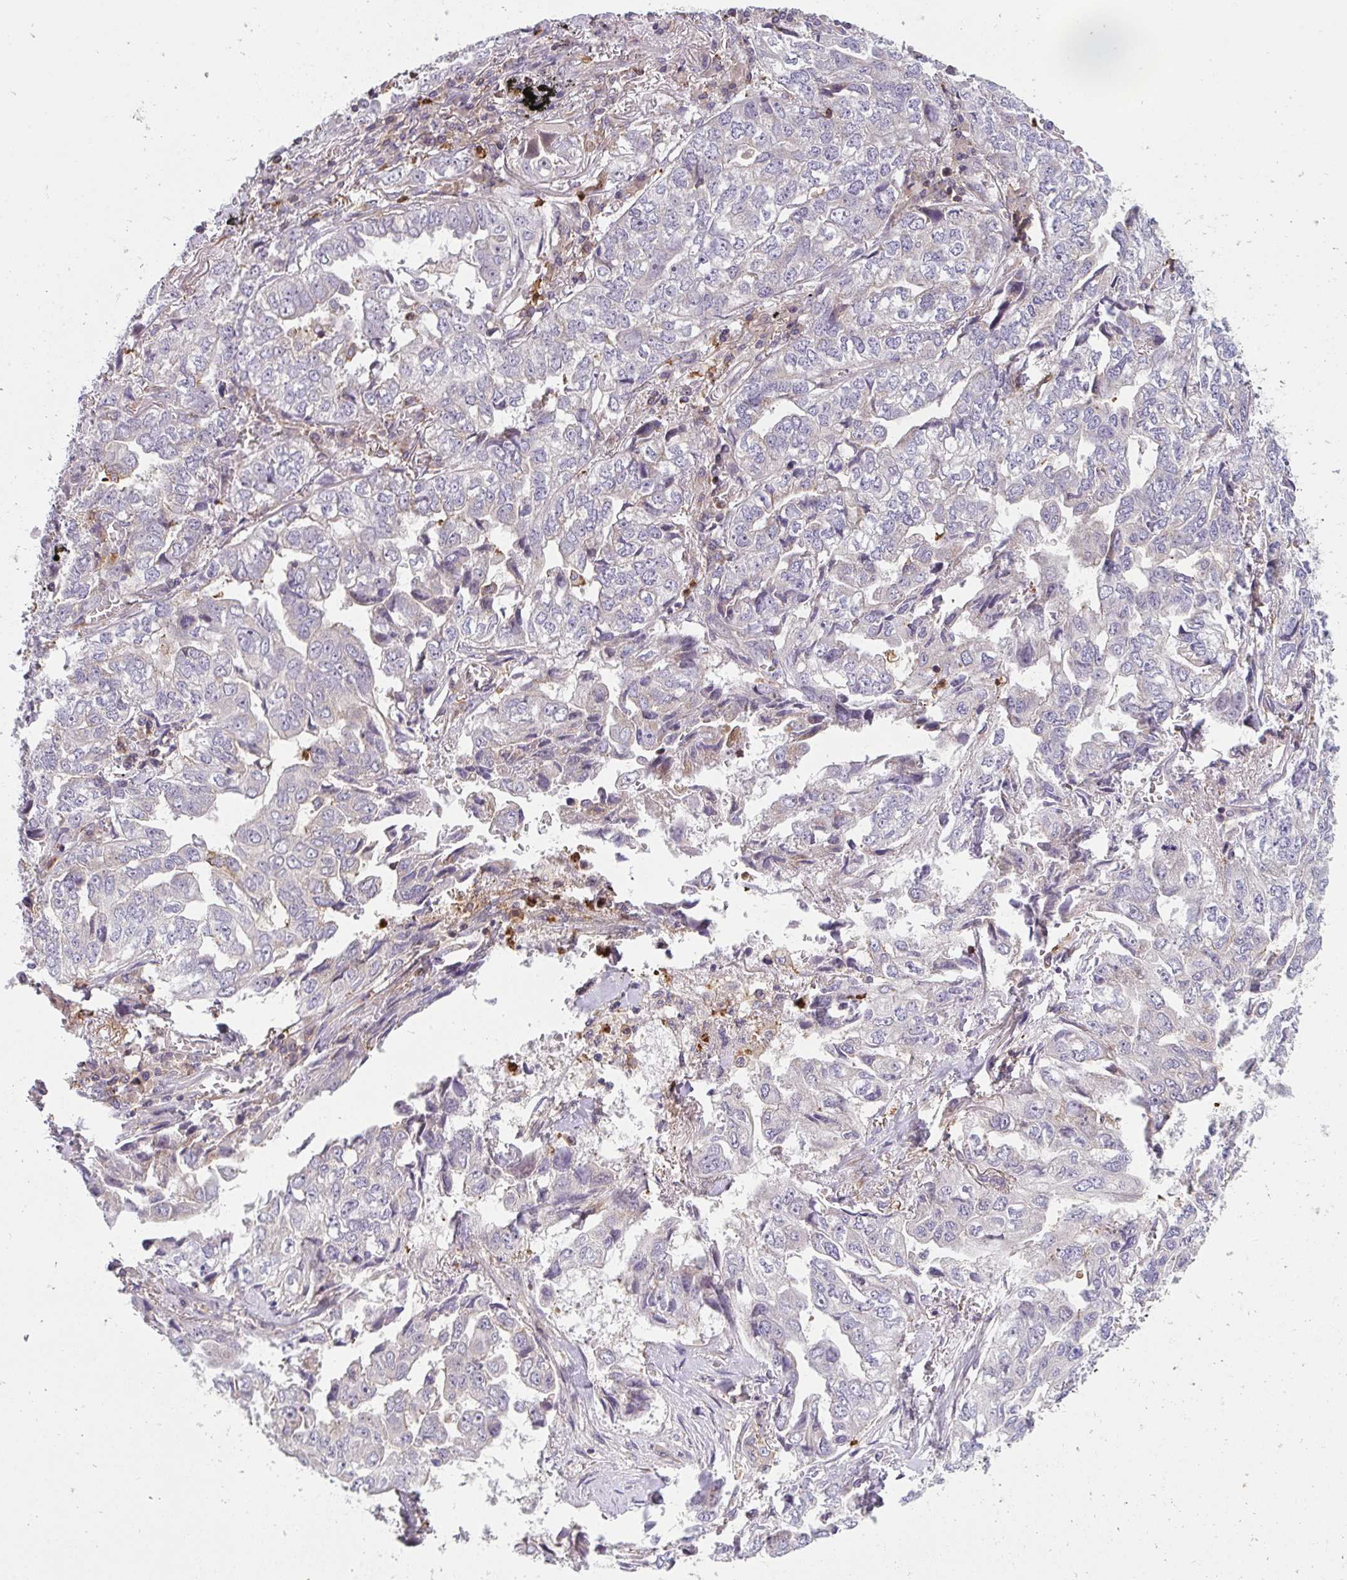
{"staining": {"intensity": "negative", "quantity": "none", "location": "none"}, "tissue": "lung cancer", "cell_type": "Tumor cells", "image_type": "cancer", "snomed": [{"axis": "morphology", "description": "Adenocarcinoma, NOS"}, {"axis": "topography", "description": "Lung"}], "caption": "This is an immunohistochemistry (IHC) micrograph of lung cancer. There is no staining in tumor cells.", "gene": "CSF3R", "patient": {"sex": "female", "age": 52}}